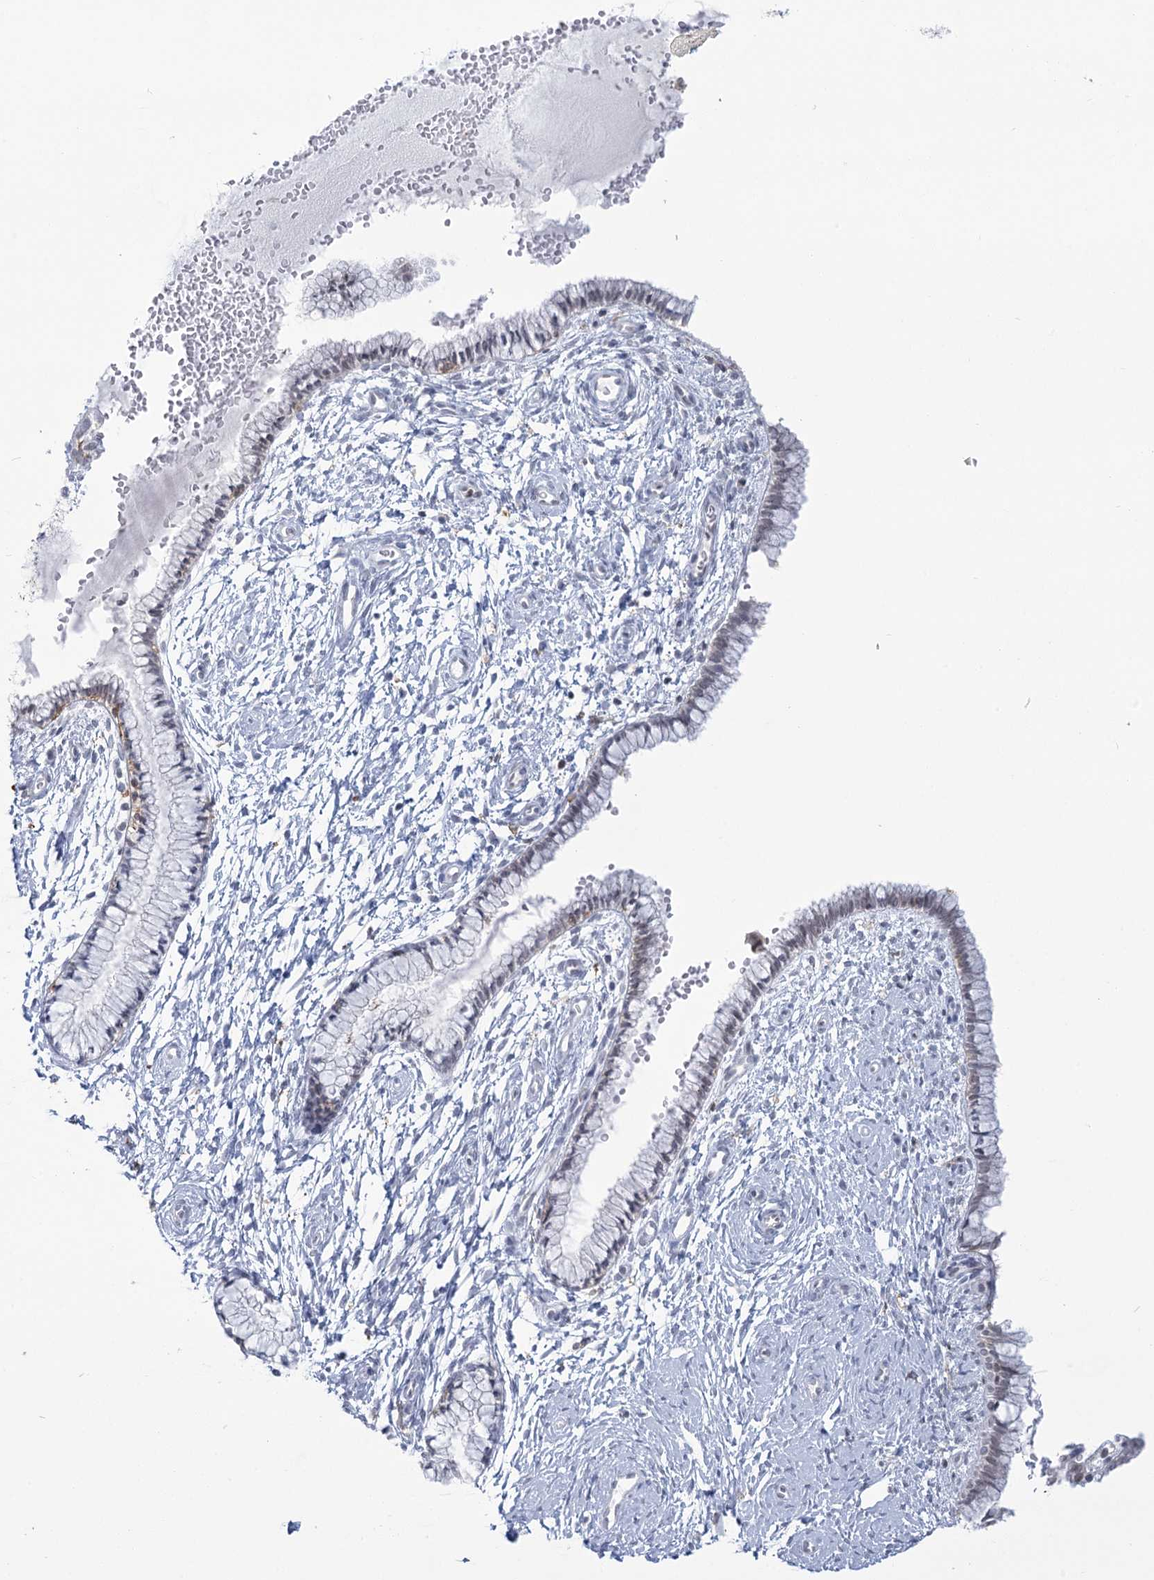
{"staining": {"intensity": "negative", "quantity": "none", "location": "none"}, "tissue": "cervix", "cell_type": "Glandular cells", "image_type": "normal", "snomed": [{"axis": "morphology", "description": "Normal tissue, NOS"}, {"axis": "topography", "description": "Cervix"}], "caption": "This is an immunohistochemistry micrograph of unremarkable cervix. There is no expression in glandular cells.", "gene": "C11orf1", "patient": {"sex": "female", "age": 33}}